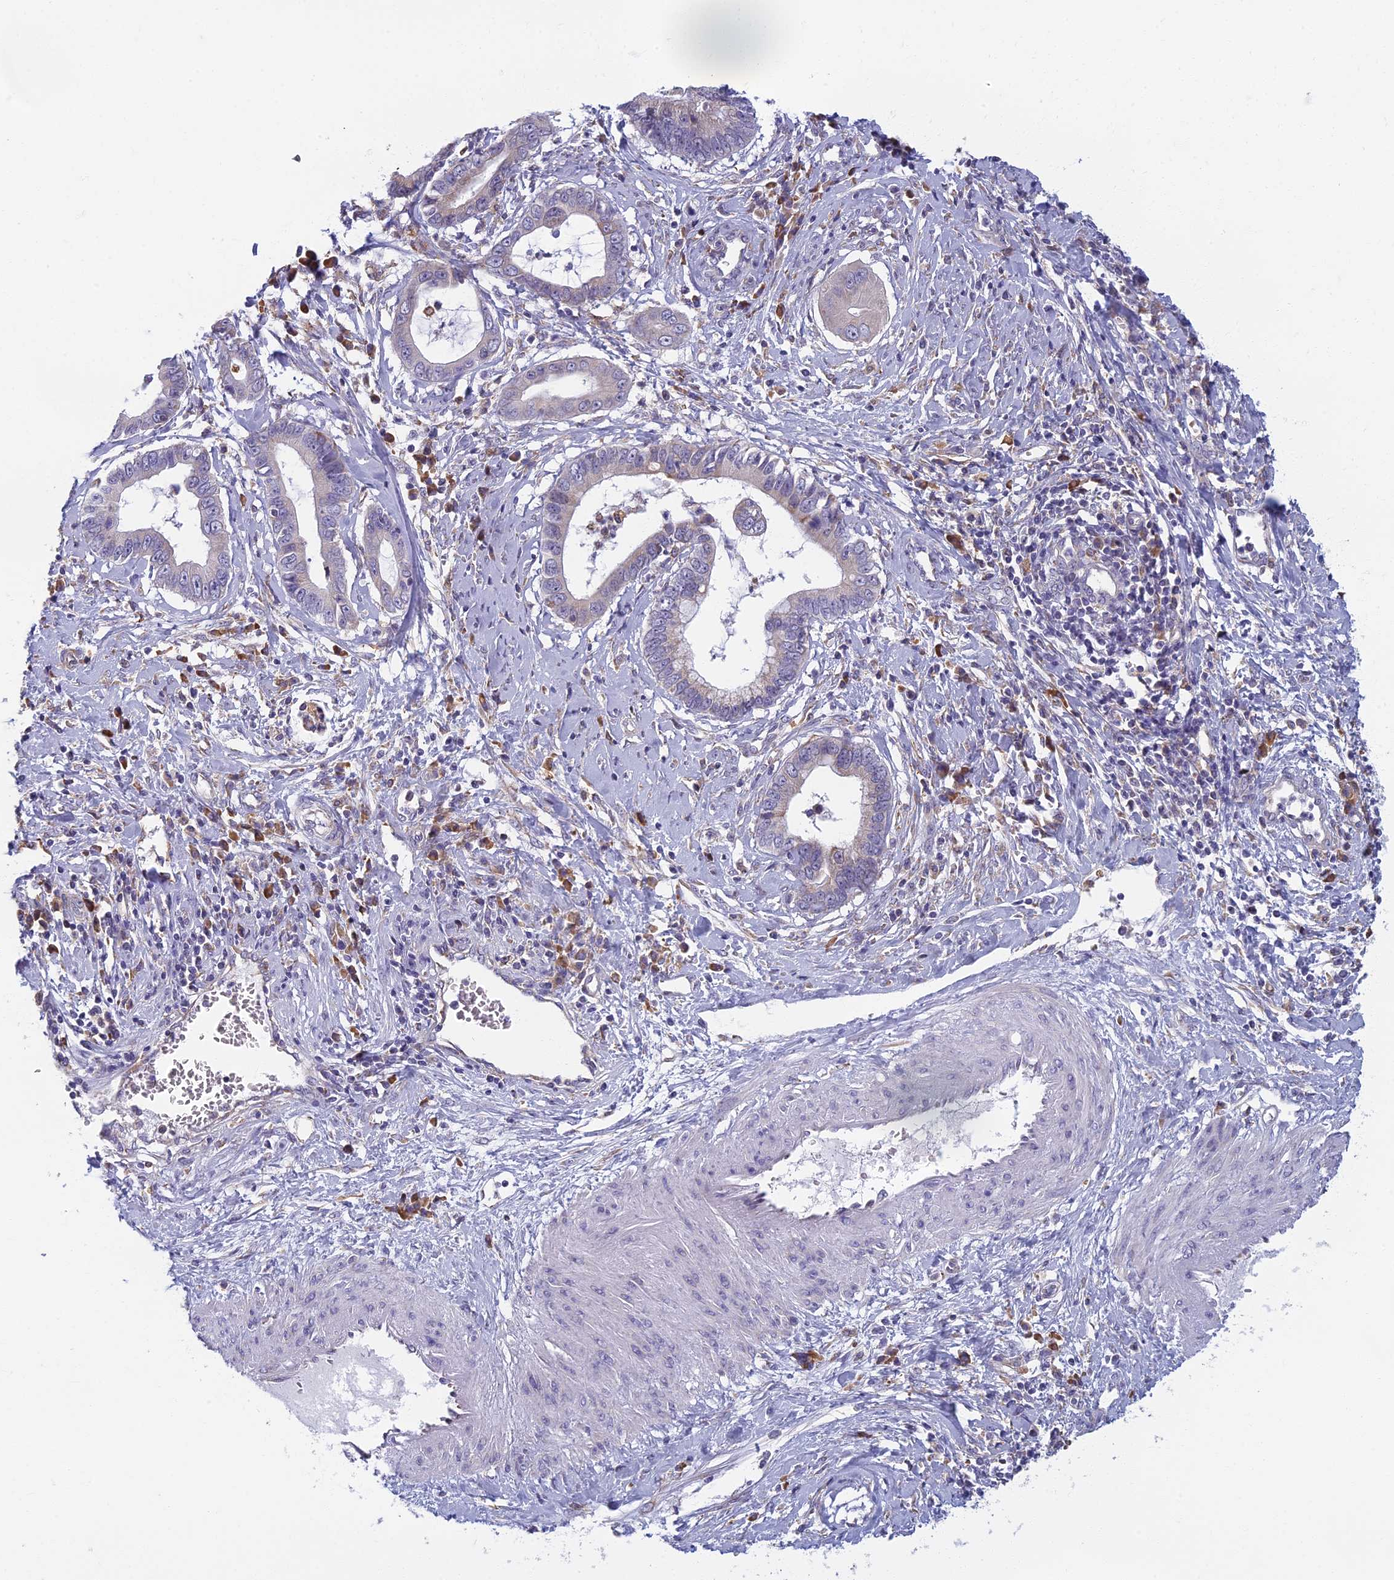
{"staining": {"intensity": "negative", "quantity": "none", "location": "none"}, "tissue": "cervical cancer", "cell_type": "Tumor cells", "image_type": "cancer", "snomed": [{"axis": "morphology", "description": "Adenocarcinoma, NOS"}, {"axis": "topography", "description": "Cervix"}], "caption": "Protein analysis of cervical cancer (adenocarcinoma) demonstrates no significant staining in tumor cells.", "gene": "DDX51", "patient": {"sex": "female", "age": 44}}